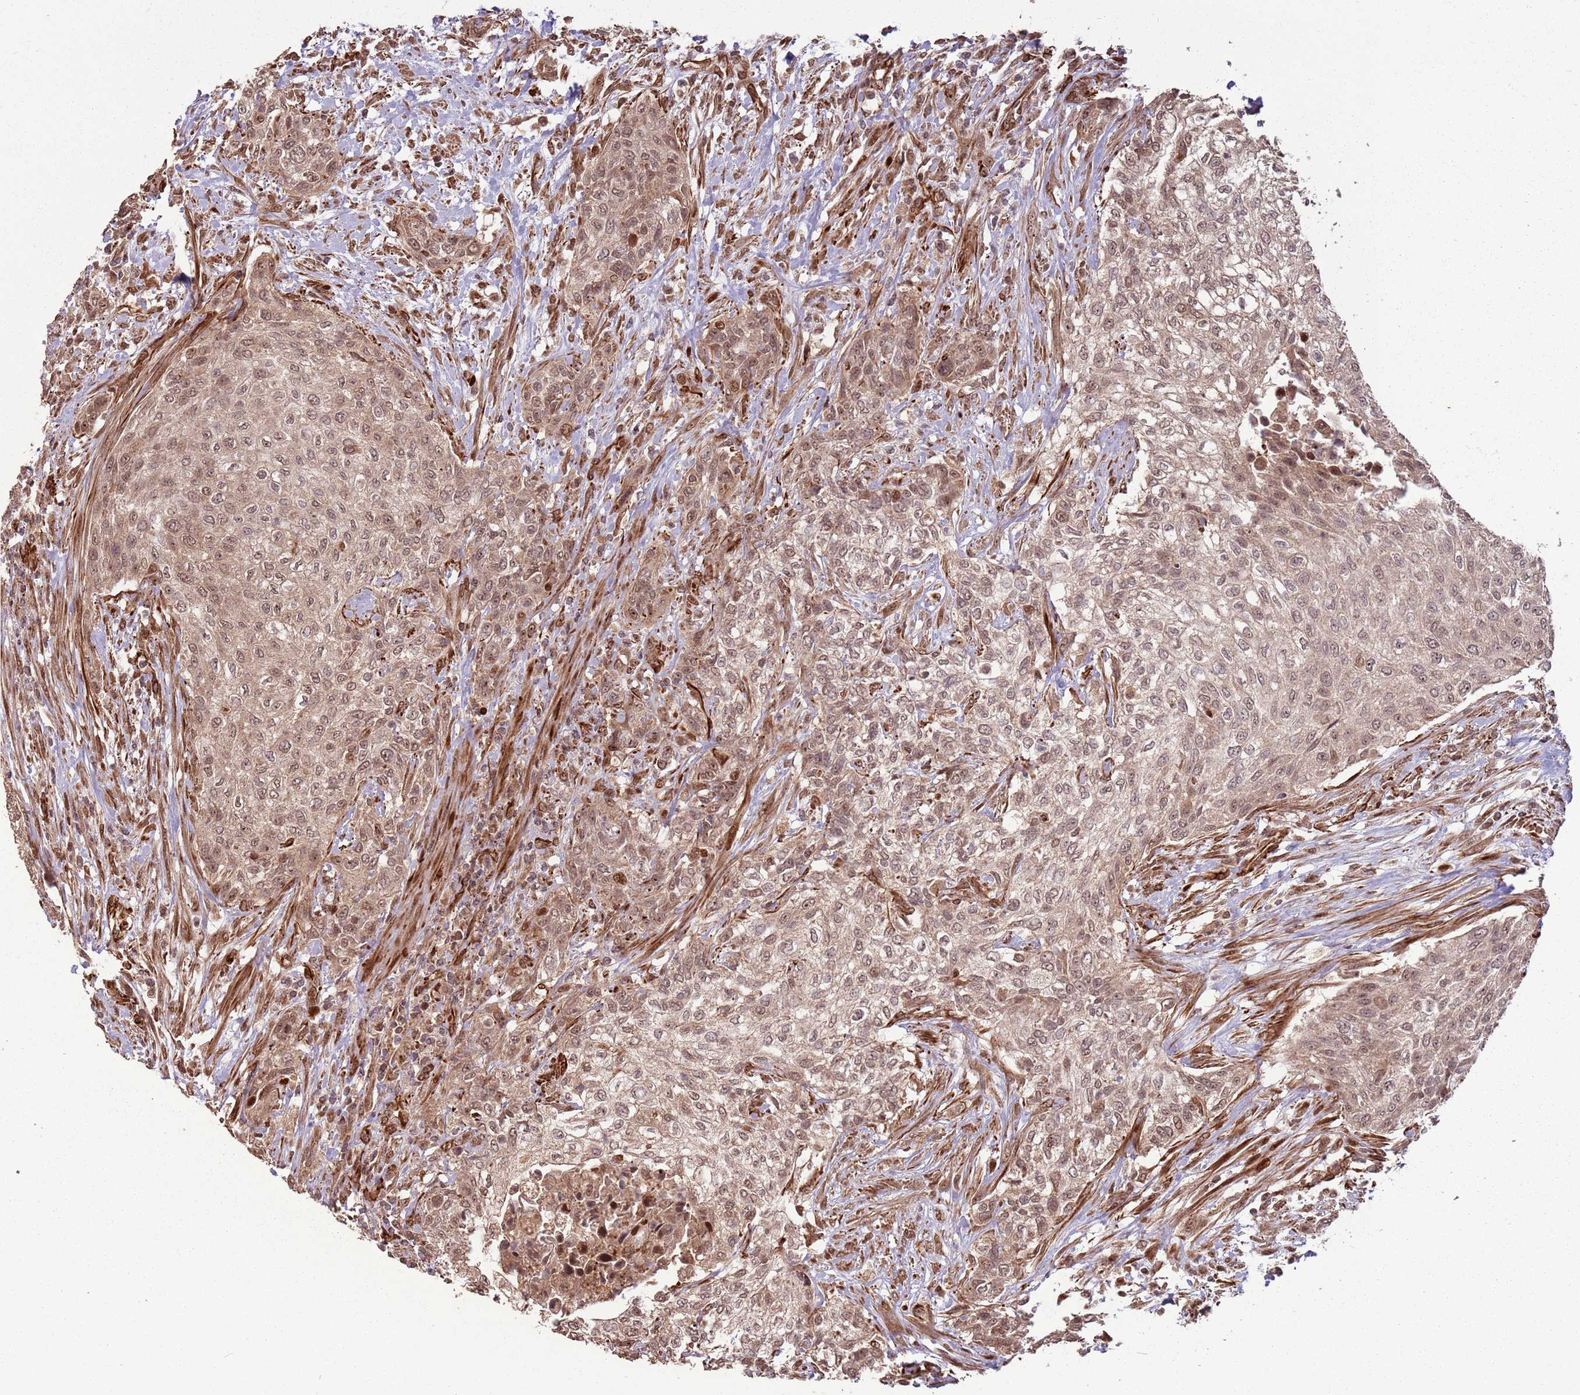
{"staining": {"intensity": "moderate", "quantity": ">75%", "location": "cytoplasmic/membranous,nuclear"}, "tissue": "urothelial cancer", "cell_type": "Tumor cells", "image_type": "cancer", "snomed": [{"axis": "morphology", "description": "Normal tissue, NOS"}, {"axis": "morphology", "description": "Urothelial carcinoma, NOS"}, {"axis": "topography", "description": "Urinary bladder"}, {"axis": "topography", "description": "Peripheral nerve tissue"}], "caption": "Approximately >75% of tumor cells in human transitional cell carcinoma show moderate cytoplasmic/membranous and nuclear protein staining as visualized by brown immunohistochemical staining.", "gene": "ADAMTS3", "patient": {"sex": "male", "age": 35}}